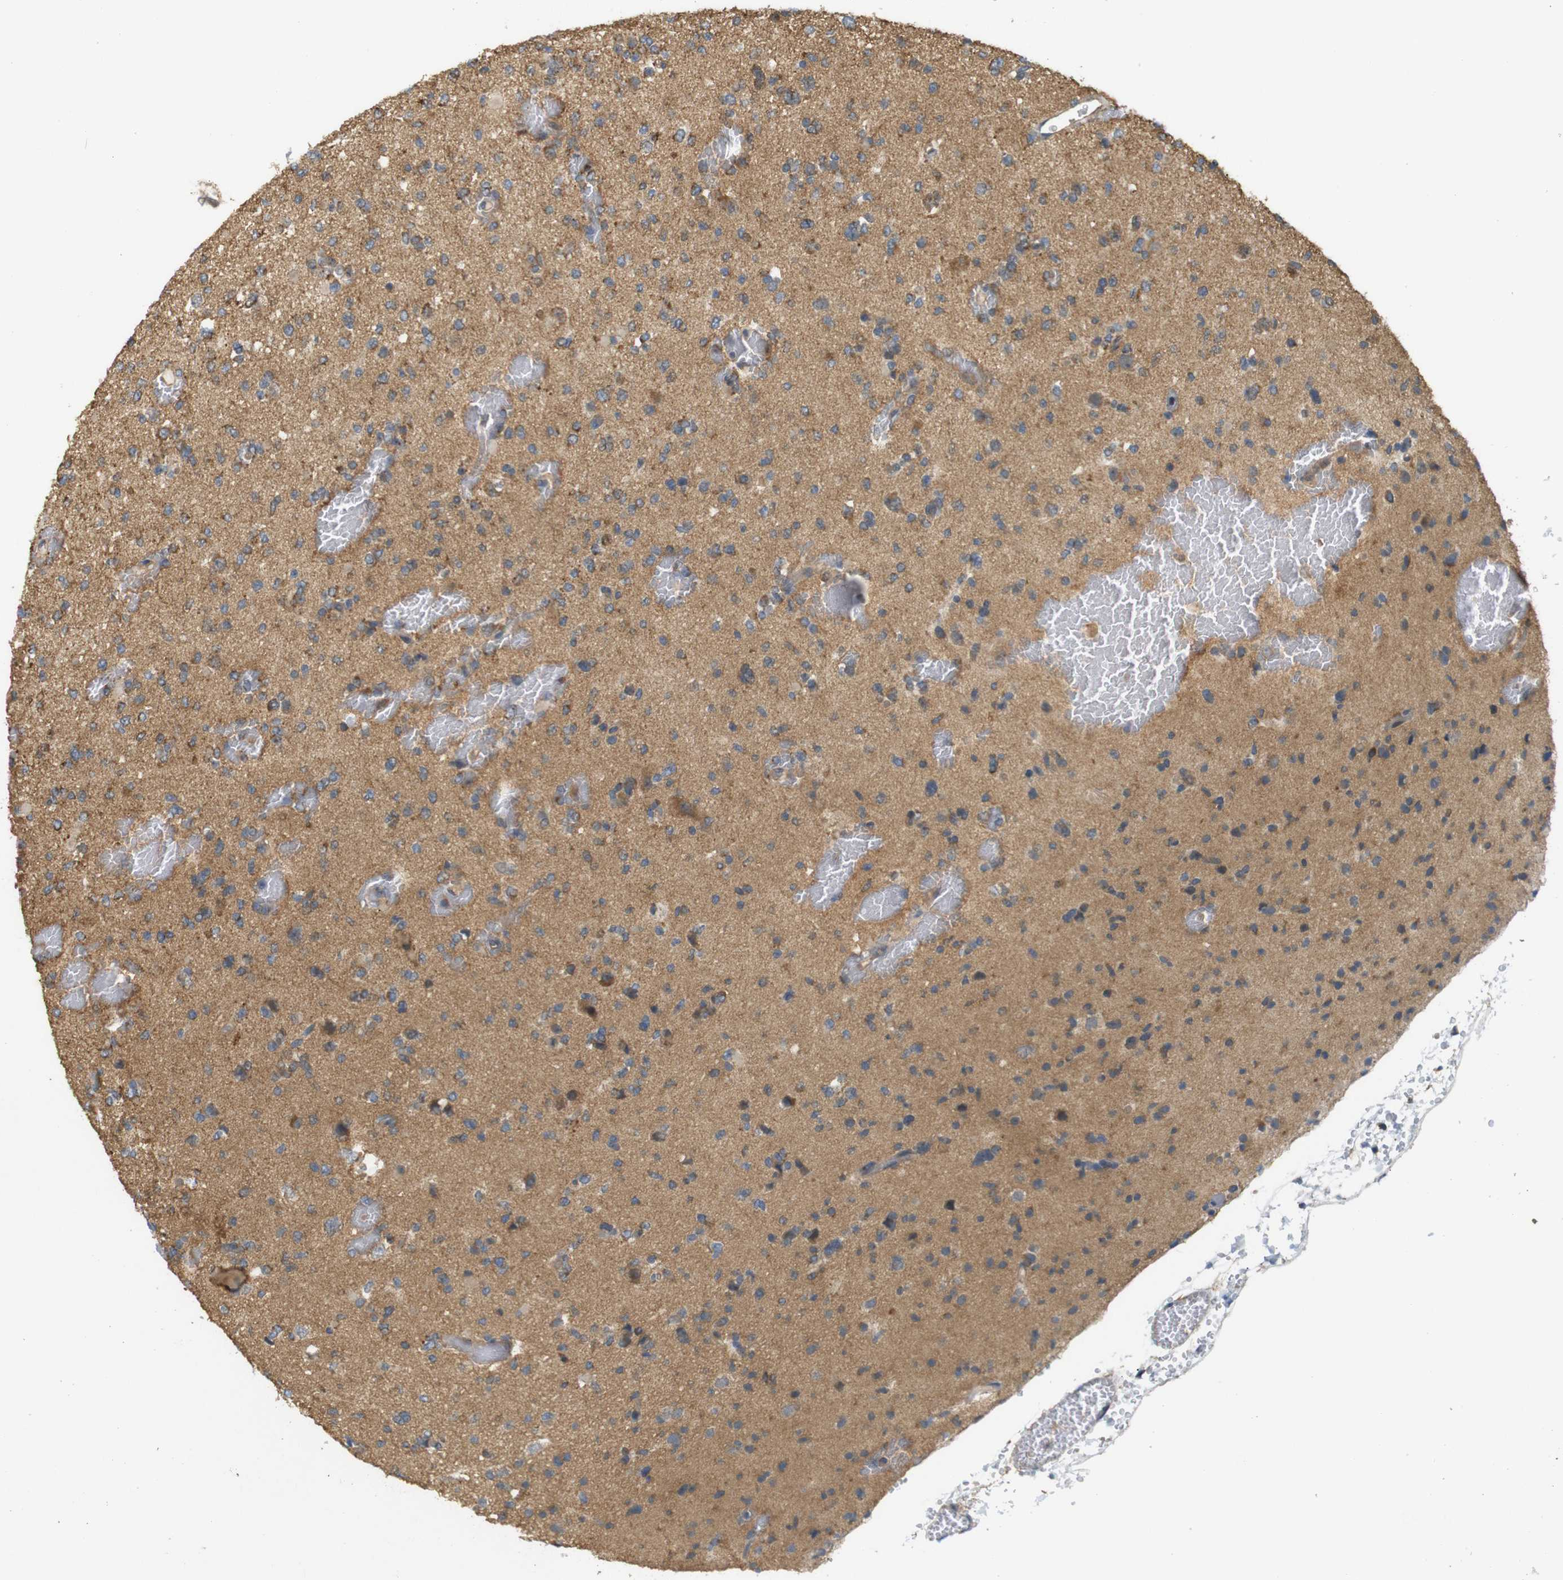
{"staining": {"intensity": "moderate", "quantity": ">75%", "location": "cytoplasmic/membranous"}, "tissue": "glioma", "cell_type": "Tumor cells", "image_type": "cancer", "snomed": [{"axis": "morphology", "description": "Glioma, malignant, Low grade"}, {"axis": "topography", "description": "Brain"}], "caption": "Immunohistochemical staining of human glioma exhibits medium levels of moderate cytoplasmic/membranous protein positivity in about >75% of tumor cells.", "gene": "KSR1", "patient": {"sex": "female", "age": 22}}